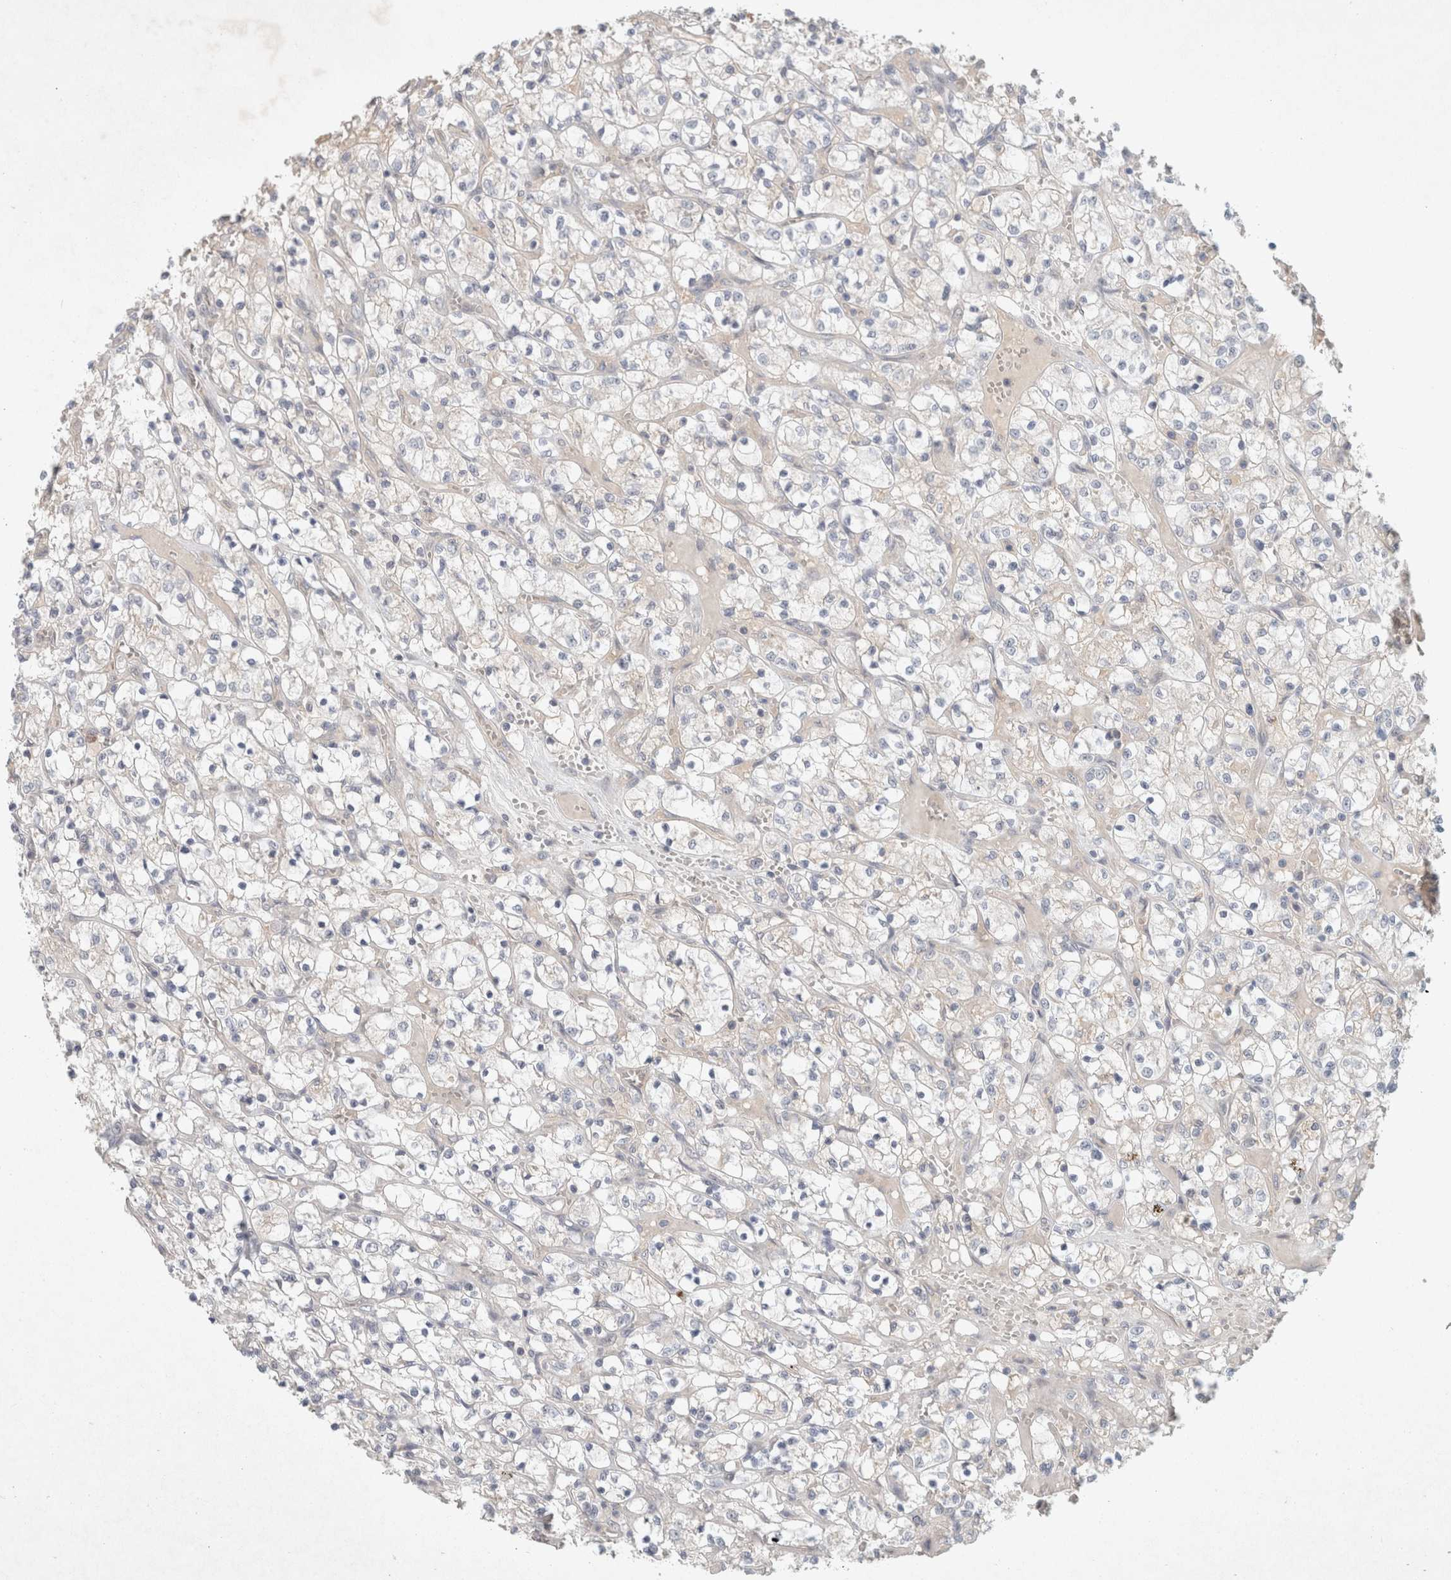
{"staining": {"intensity": "negative", "quantity": "none", "location": "none"}, "tissue": "renal cancer", "cell_type": "Tumor cells", "image_type": "cancer", "snomed": [{"axis": "morphology", "description": "Adenocarcinoma, NOS"}, {"axis": "topography", "description": "Kidney"}], "caption": "This is an immunohistochemistry (IHC) micrograph of renal cancer (adenocarcinoma). There is no positivity in tumor cells.", "gene": "RASAL2", "patient": {"sex": "female", "age": 69}}